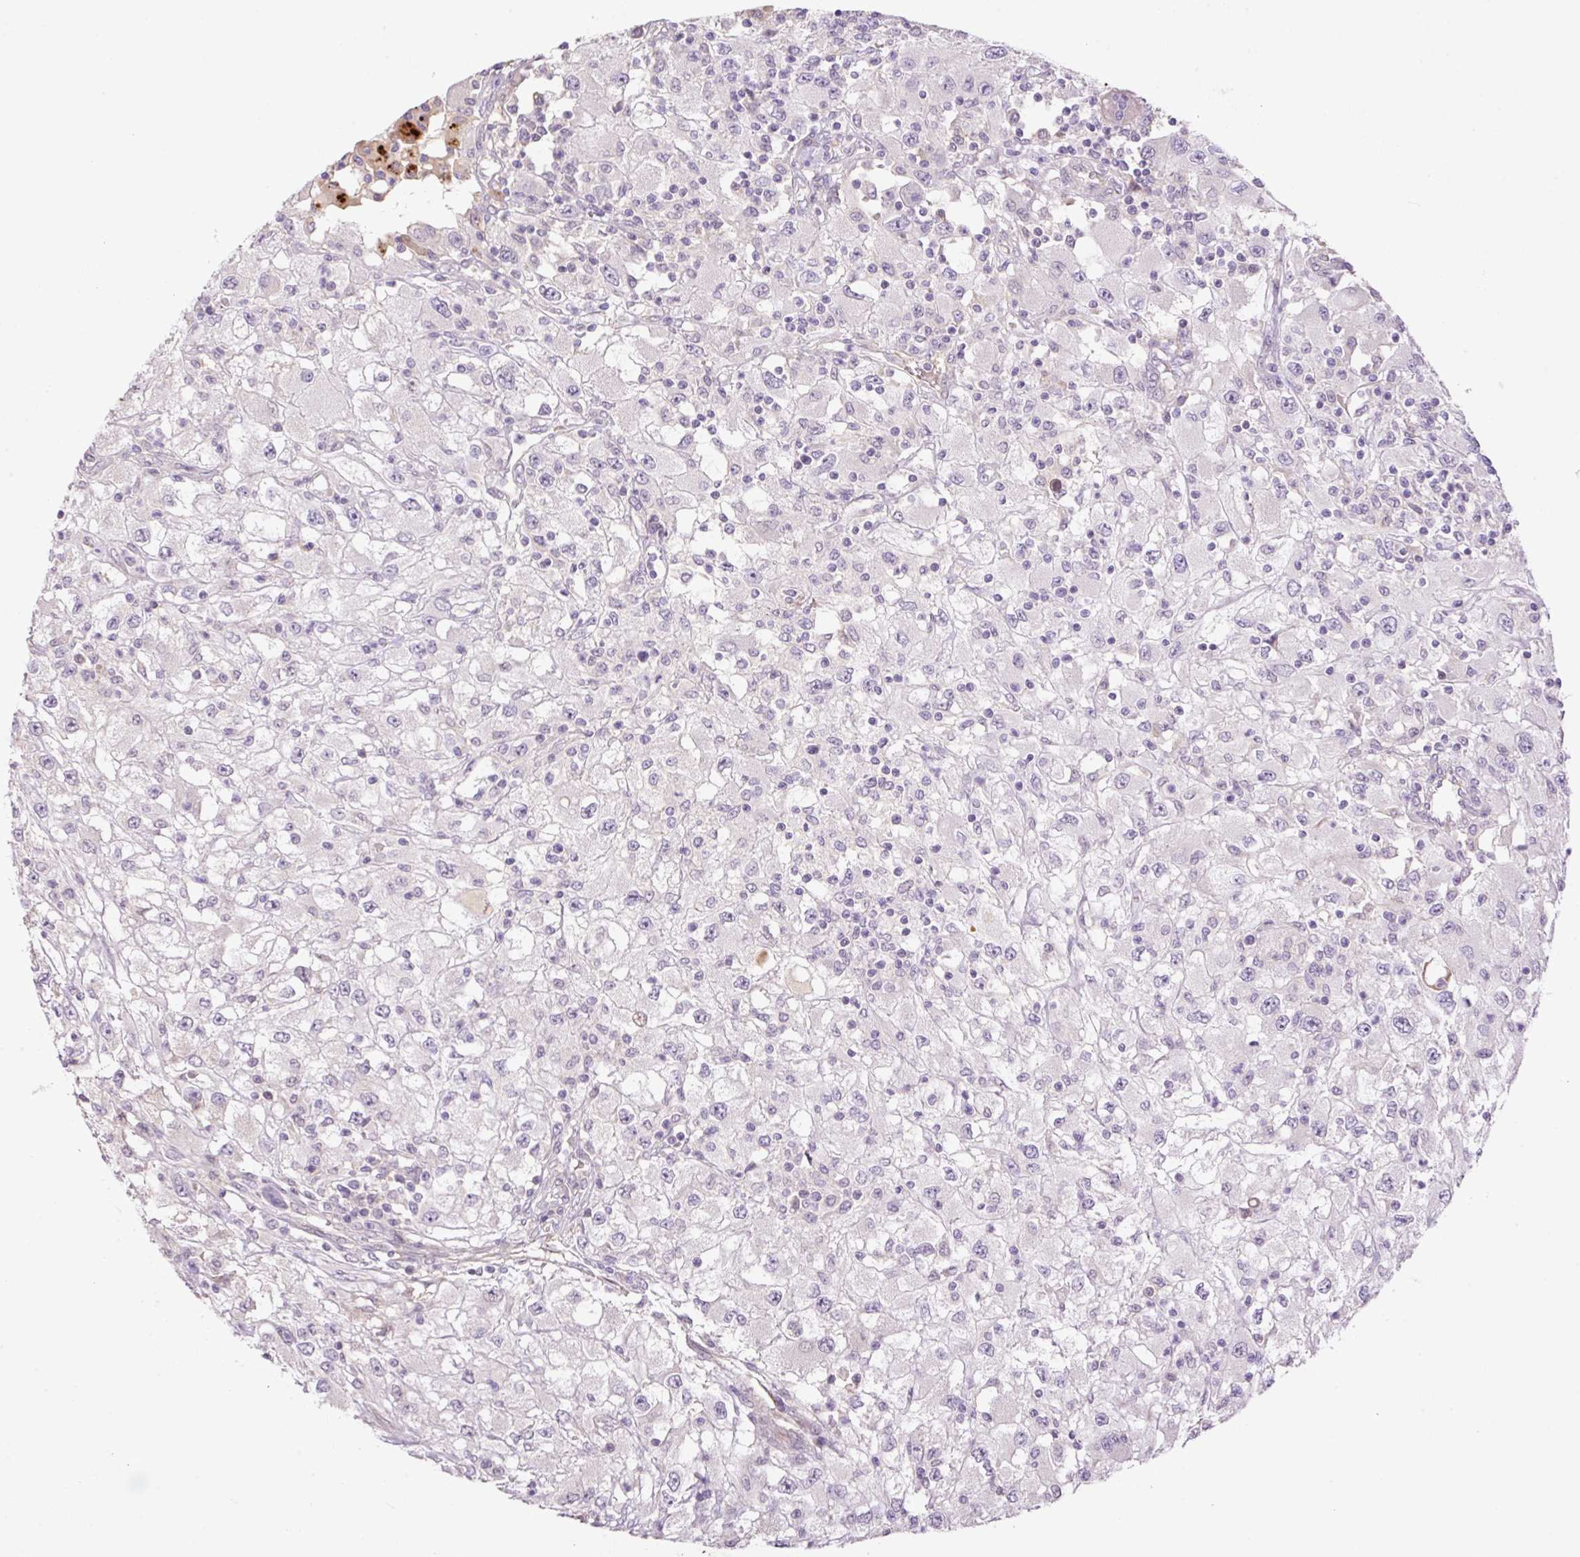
{"staining": {"intensity": "negative", "quantity": "none", "location": "none"}, "tissue": "renal cancer", "cell_type": "Tumor cells", "image_type": "cancer", "snomed": [{"axis": "morphology", "description": "Adenocarcinoma, NOS"}, {"axis": "topography", "description": "Kidney"}], "caption": "High power microscopy image of an immunohistochemistry (IHC) histopathology image of renal cancer (adenocarcinoma), revealing no significant expression in tumor cells. Nuclei are stained in blue.", "gene": "HABP4", "patient": {"sex": "female", "age": 67}}